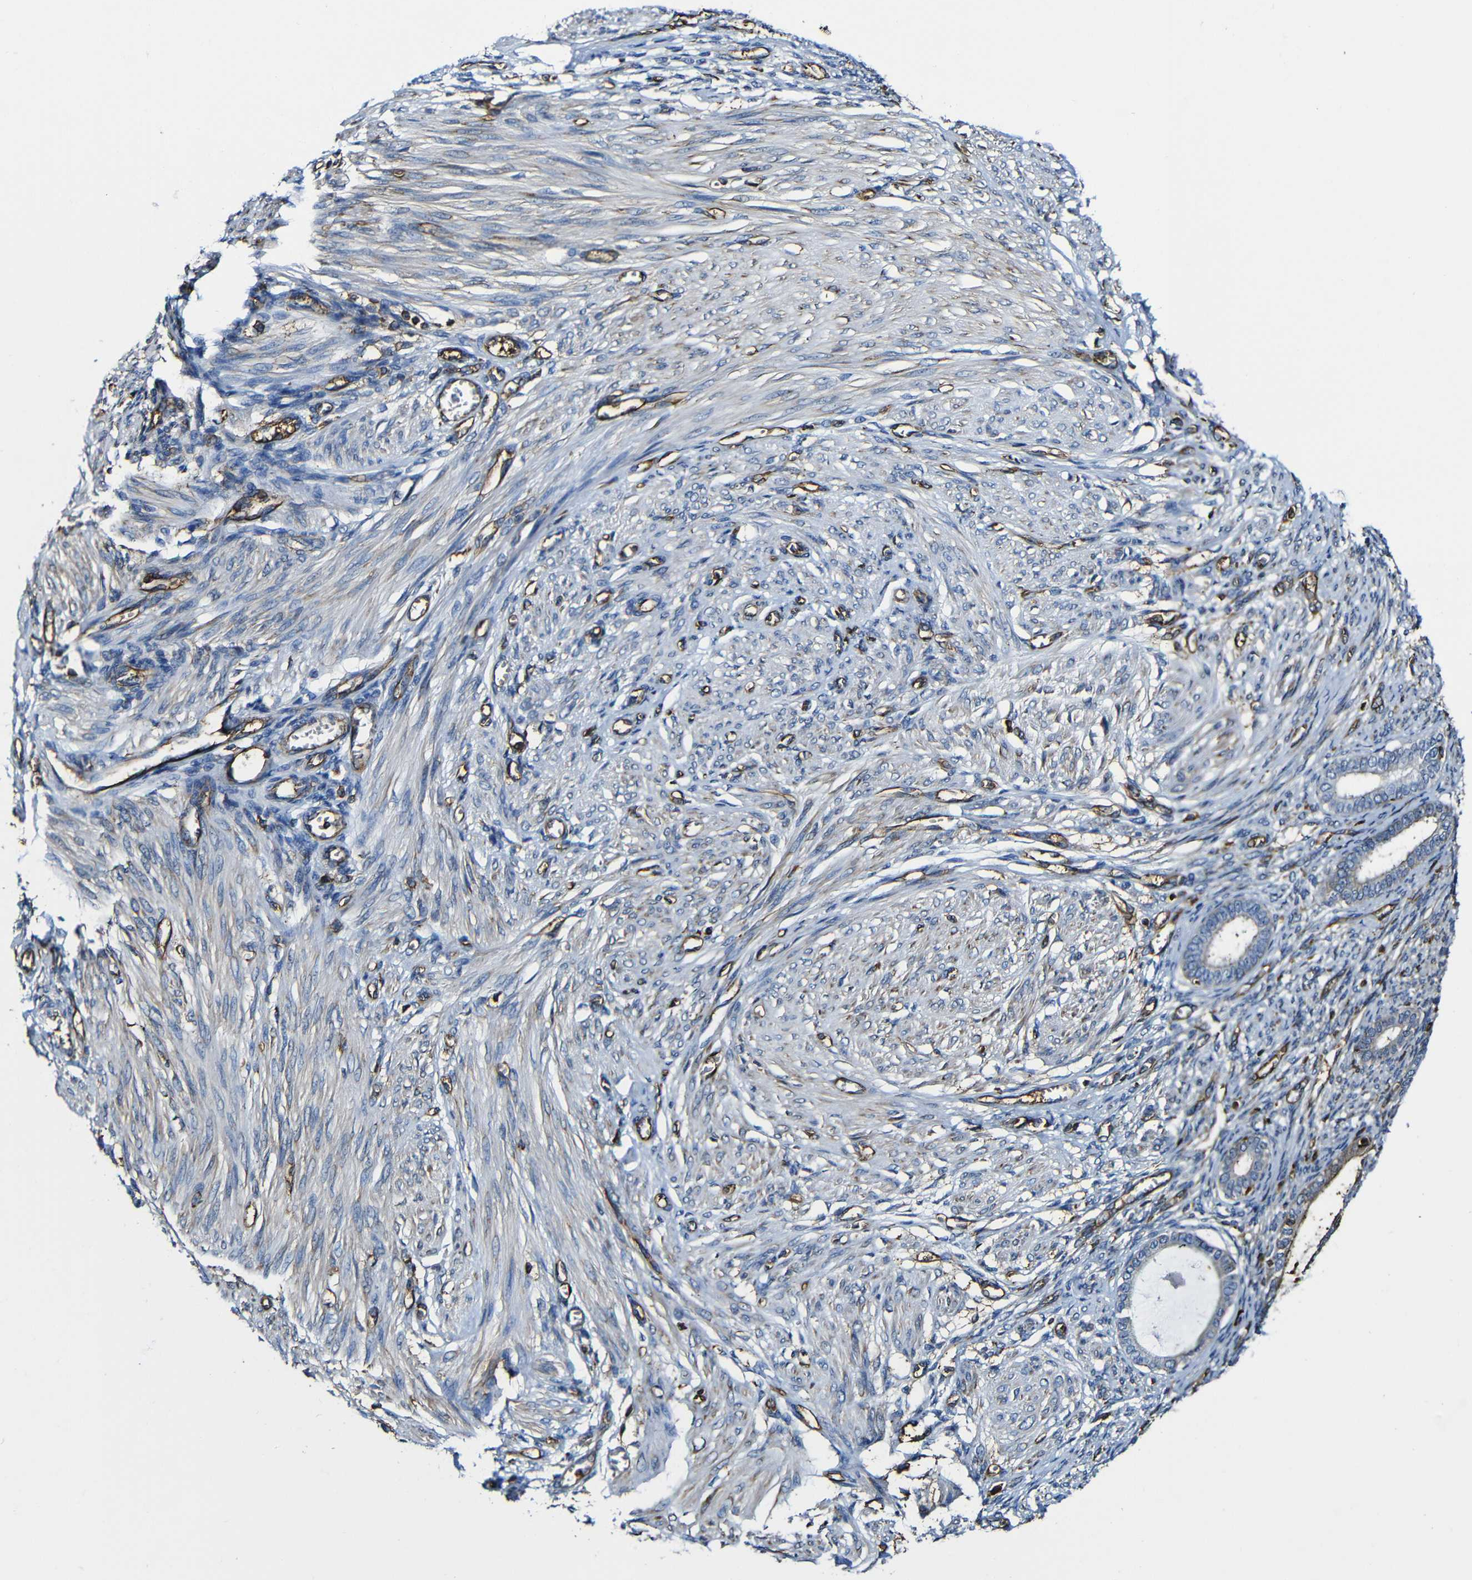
{"staining": {"intensity": "moderate", "quantity": "25%-75%", "location": "cytoplasmic/membranous"}, "tissue": "endometrium", "cell_type": "Cells in endometrial stroma", "image_type": "normal", "snomed": [{"axis": "morphology", "description": "Normal tissue, NOS"}, {"axis": "topography", "description": "Endometrium"}], "caption": "Unremarkable endometrium reveals moderate cytoplasmic/membranous expression in approximately 25%-75% of cells in endometrial stroma Ihc stains the protein in brown and the nuclei are stained blue..", "gene": "MSN", "patient": {"sex": "female", "age": 72}}